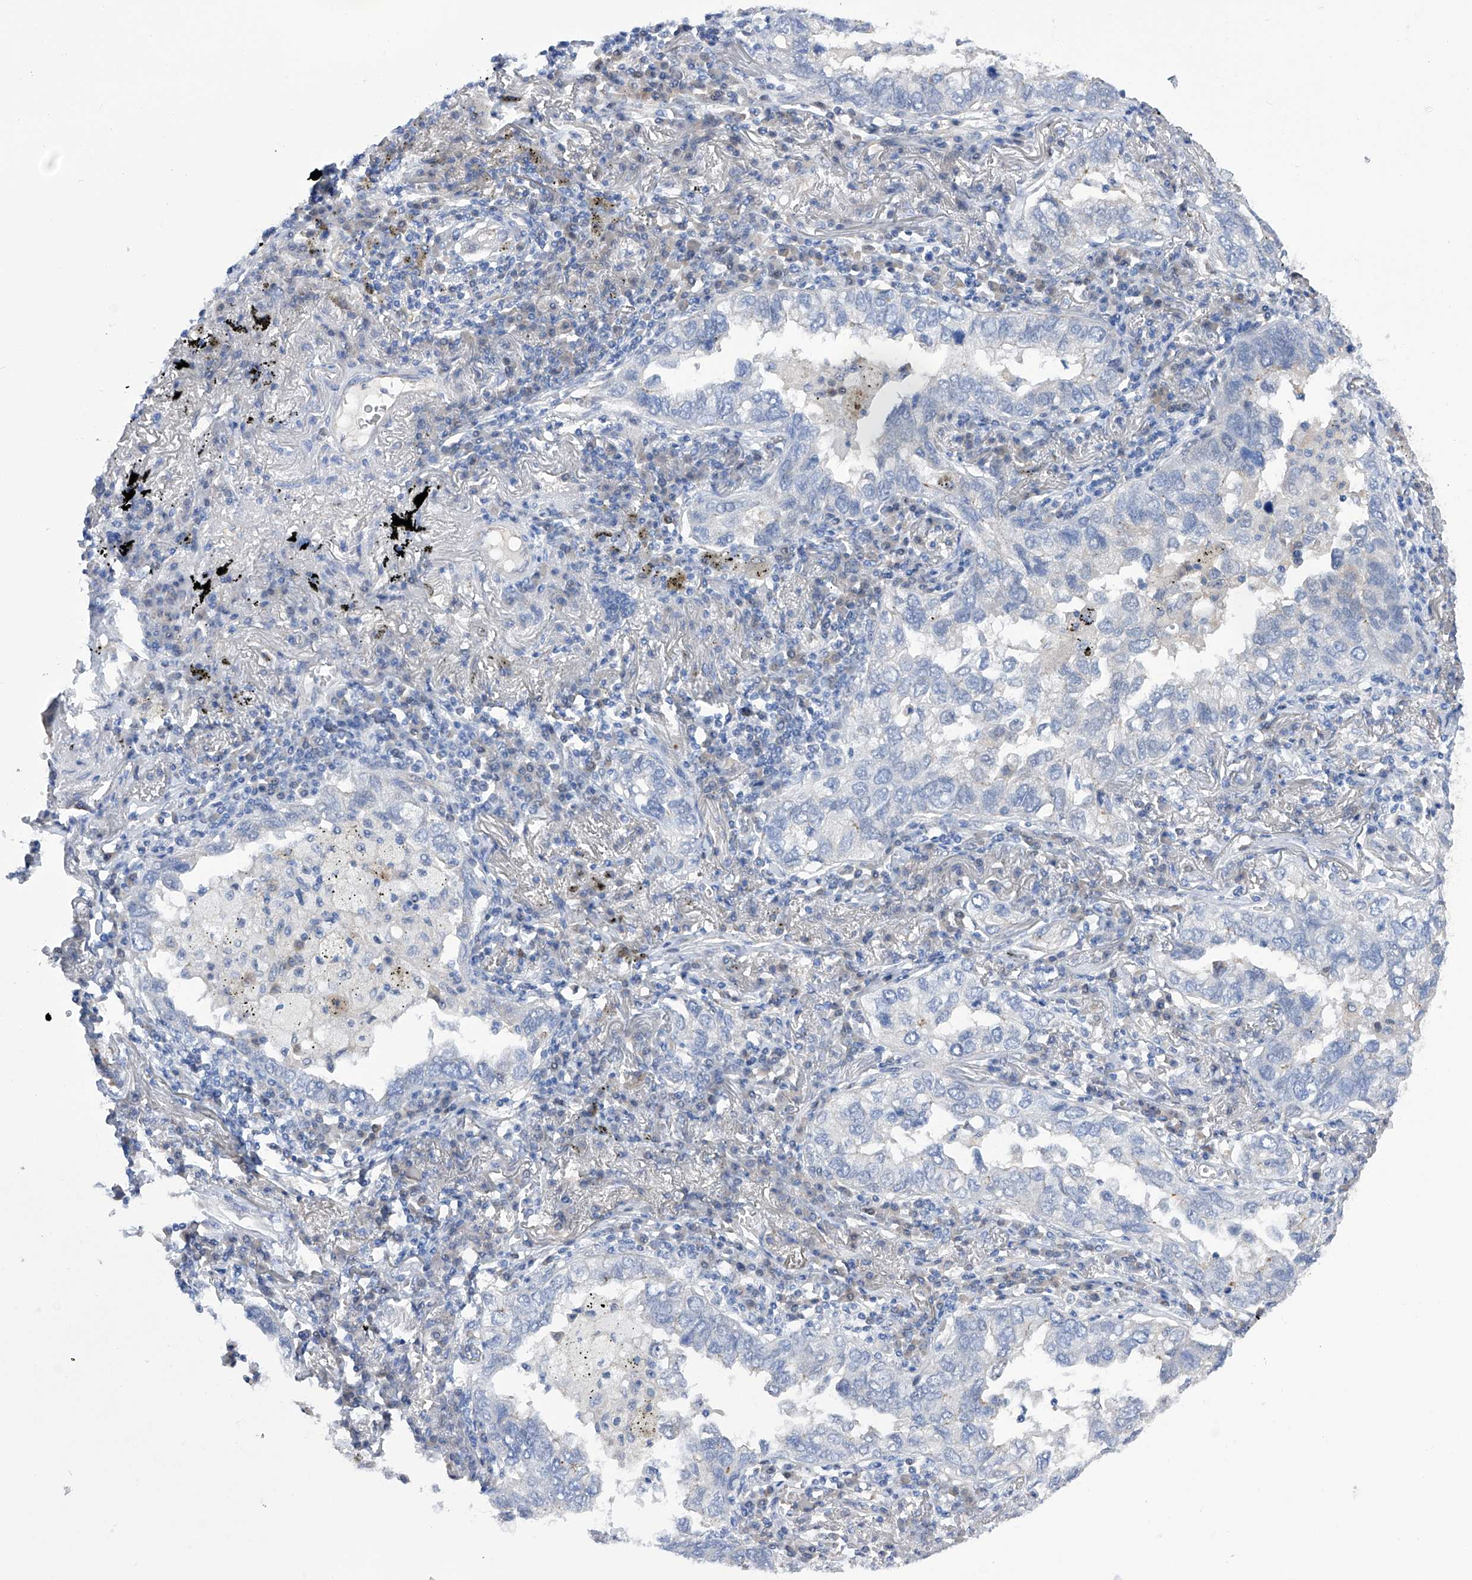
{"staining": {"intensity": "negative", "quantity": "none", "location": "none"}, "tissue": "lung cancer", "cell_type": "Tumor cells", "image_type": "cancer", "snomed": [{"axis": "morphology", "description": "Adenocarcinoma, NOS"}, {"axis": "topography", "description": "Lung"}], "caption": "There is no significant positivity in tumor cells of lung cancer (adenocarcinoma).", "gene": "PGM3", "patient": {"sex": "male", "age": 65}}